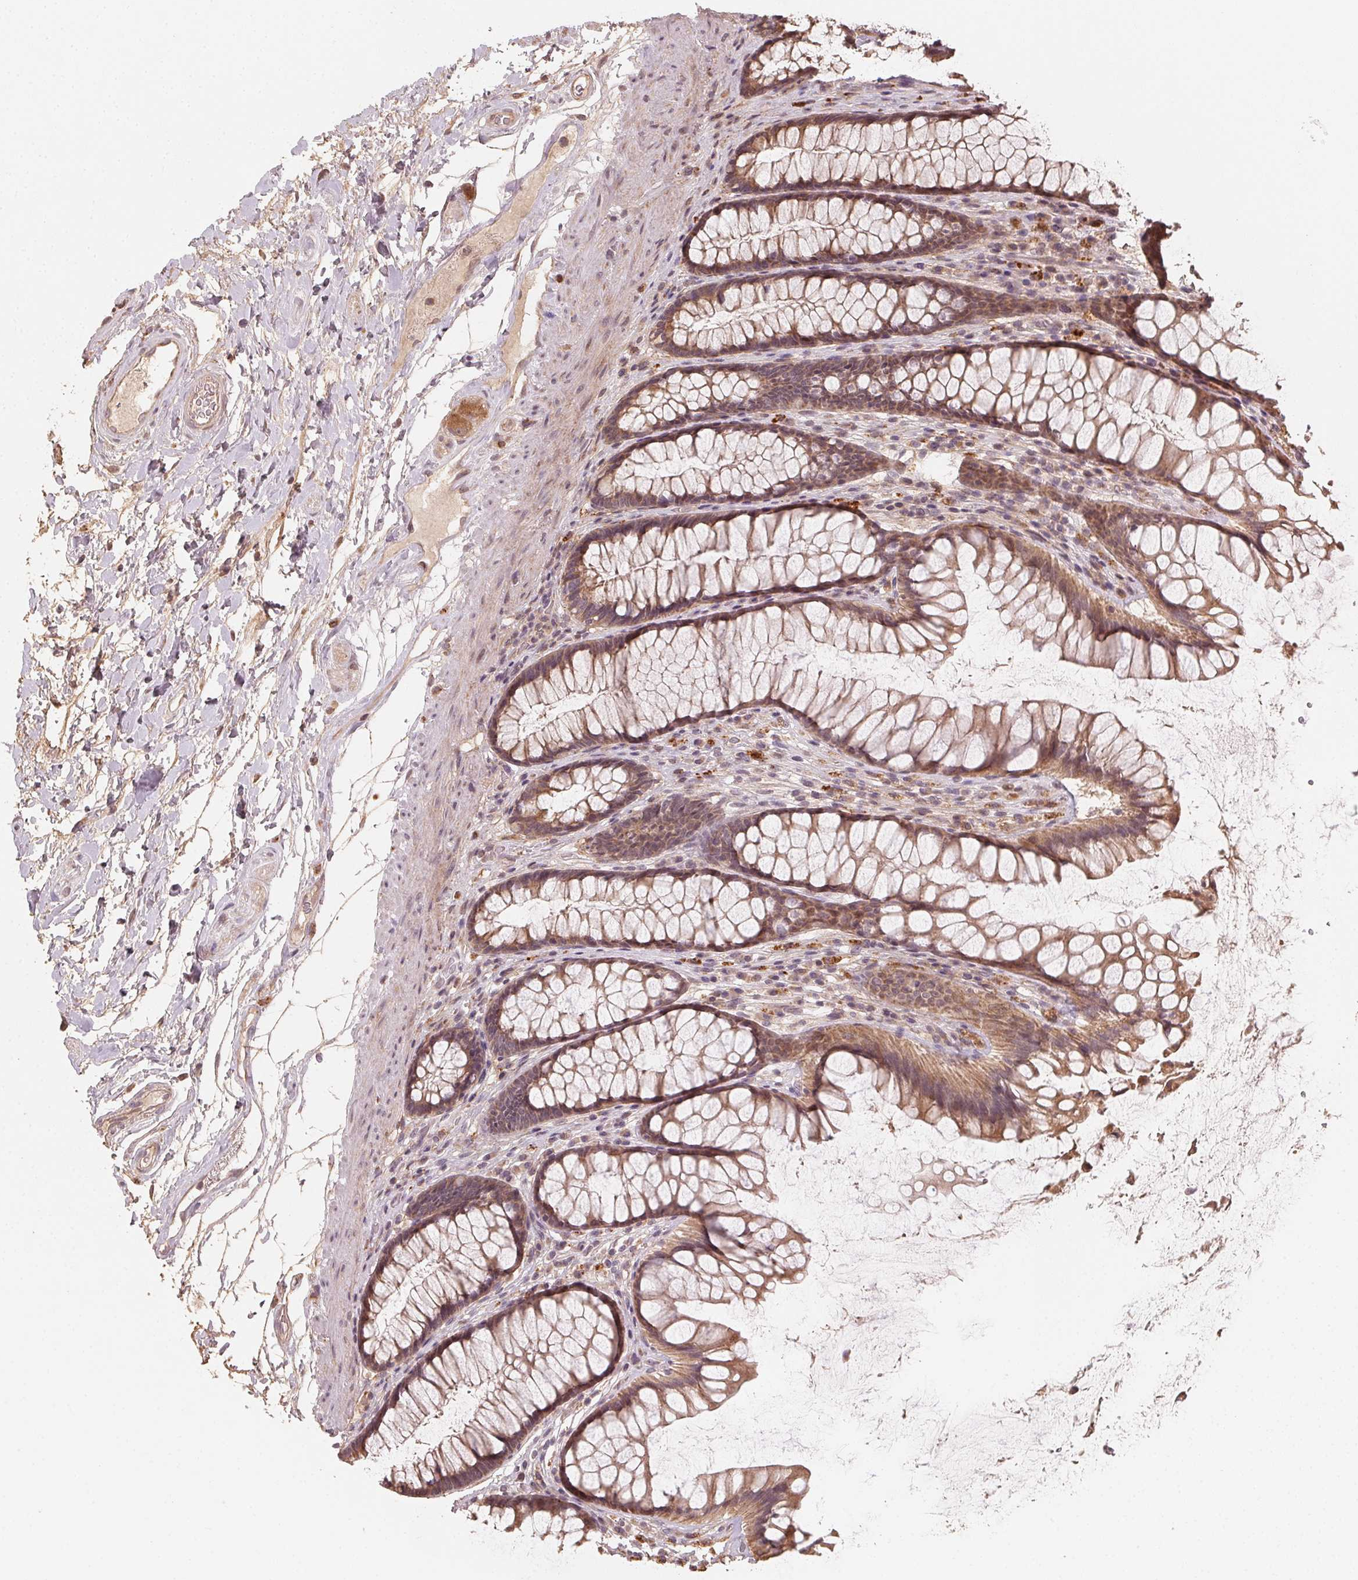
{"staining": {"intensity": "moderate", "quantity": ">75%", "location": "cytoplasmic/membranous"}, "tissue": "rectum", "cell_type": "Glandular cells", "image_type": "normal", "snomed": [{"axis": "morphology", "description": "Normal tissue, NOS"}, {"axis": "topography", "description": "Rectum"}], "caption": "Protein expression analysis of benign human rectum reveals moderate cytoplasmic/membranous positivity in approximately >75% of glandular cells. The protein is shown in brown color, while the nuclei are stained blue.", "gene": "WBP2", "patient": {"sex": "male", "age": 72}}